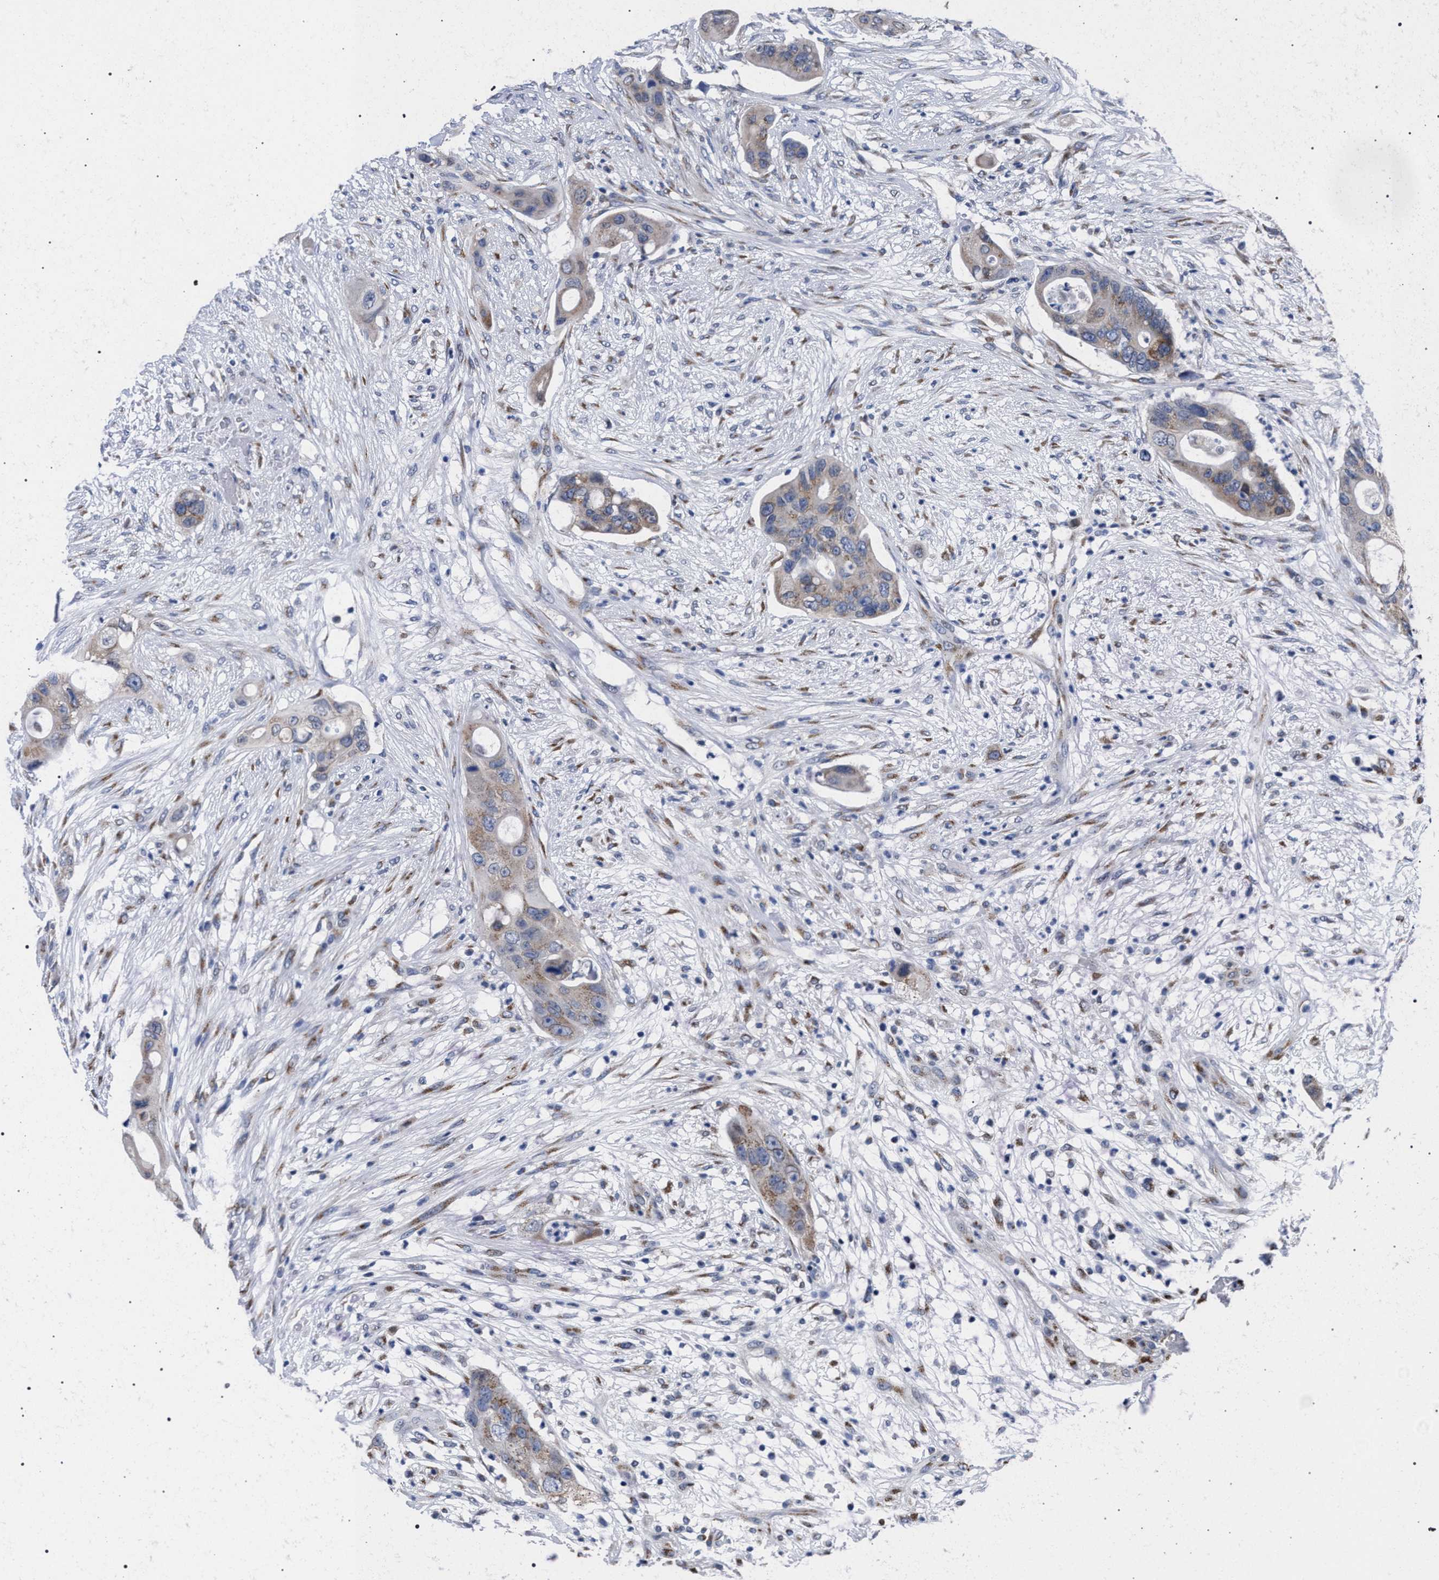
{"staining": {"intensity": "weak", "quantity": "25%-75%", "location": "cytoplasmic/membranous"}, "tissue": "colorectal cancer", "cell_type": "Tumor cells", "image_type": "cancer", "snomed": [{"axis": "morphology", "description": "Adenocarcinoma, NOS"}, {"axis": "topography", "description": "Colon"}], "caption": "Weak cytoplasmic/membranous protein expression is appreciated in approximately 25%-75% of tumor cells in colorectal cancer (adenocarcinoma). (DAB (3,3'-diaminobenzidine) IHC with brightfield microscopy, high magnification).", "gene": "GOLGA2", "patient": {"sex": "female", "age": 57}}